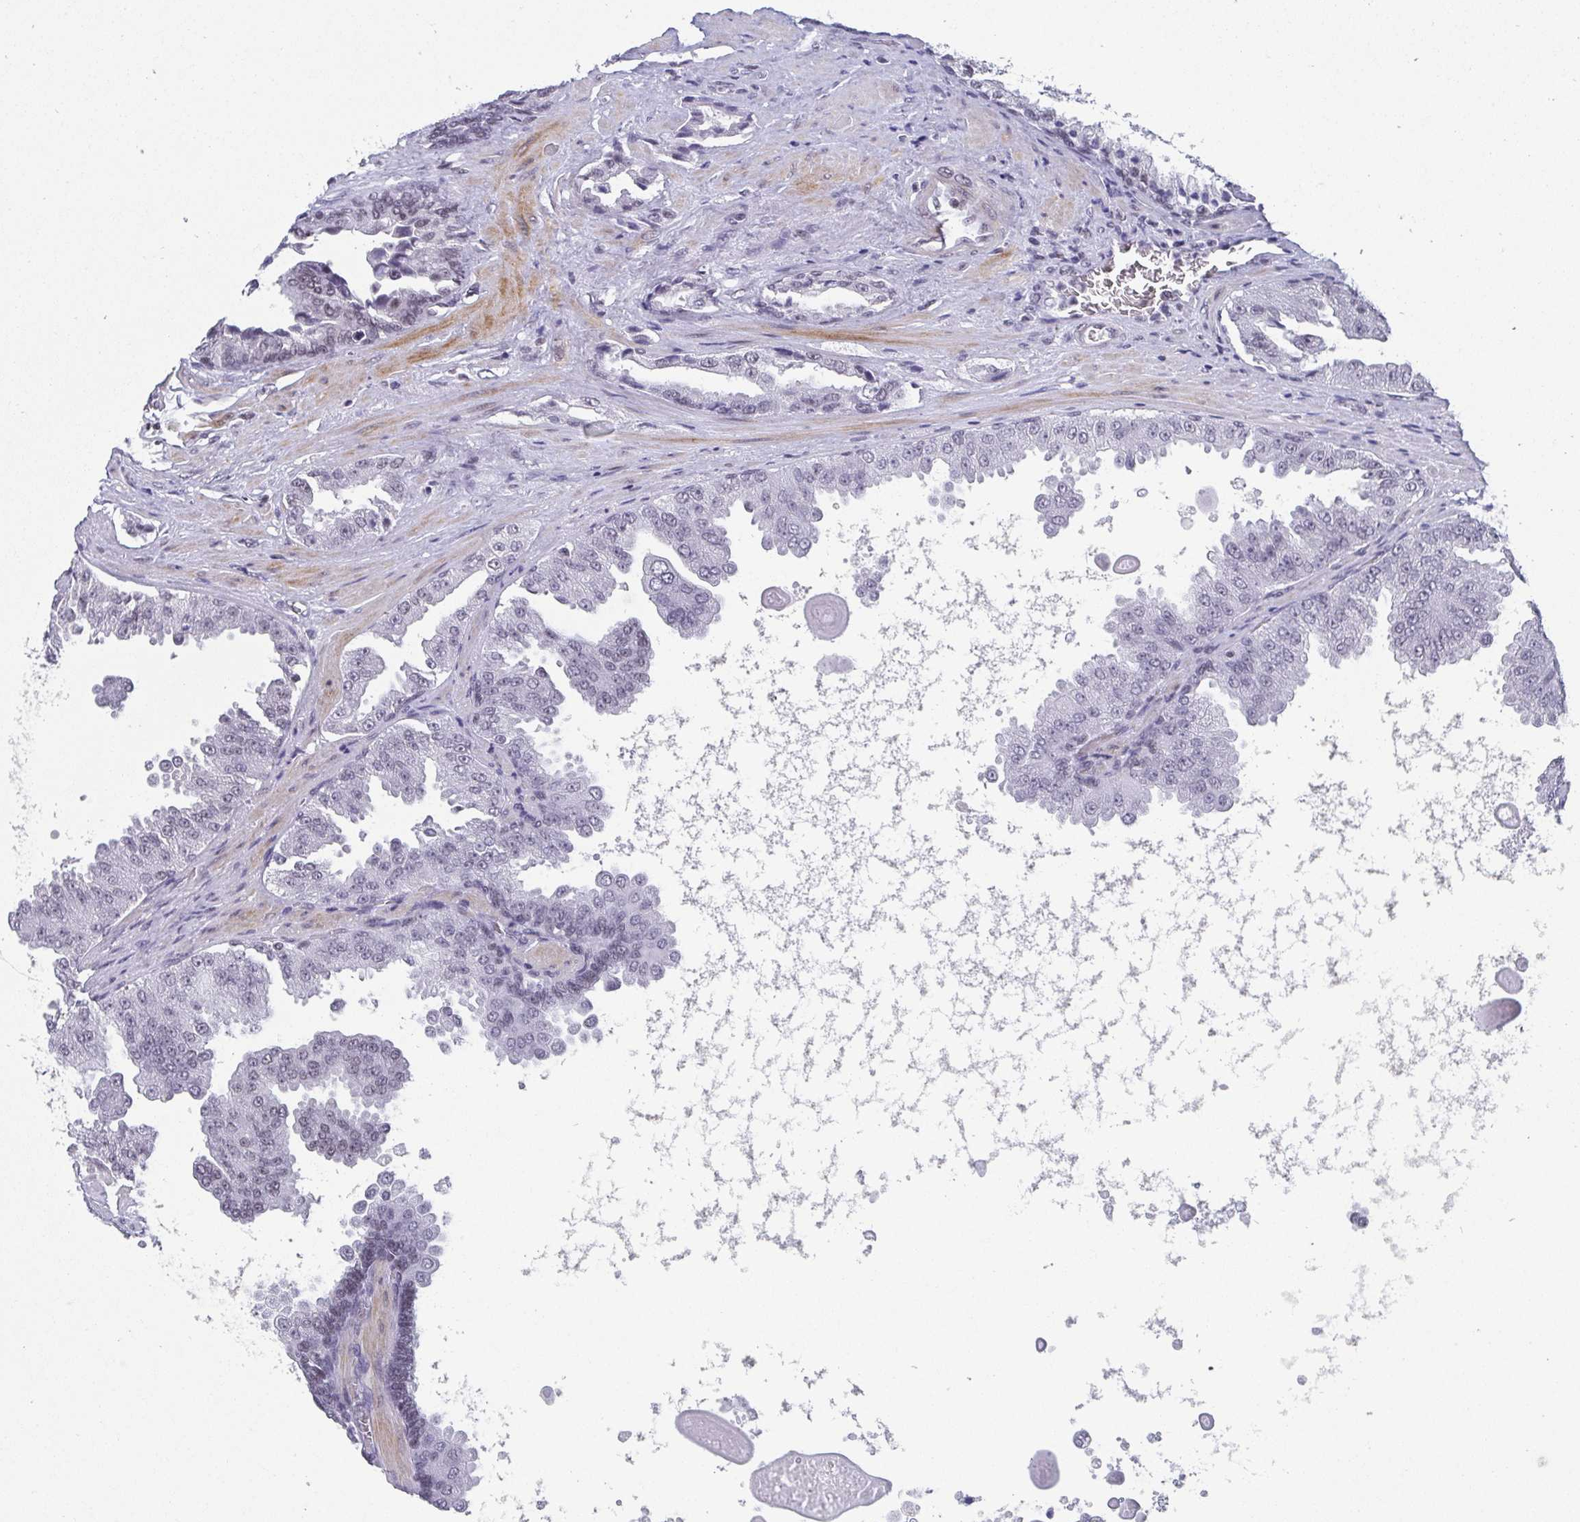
{"staining": {"intensity": "negative", "quantity": "none", "location": "none"}, "tissue": "prostate cancer", "cell_type": "Tumor cells", "image_type": "cancer", "snomed": [{"axis": "morphology", "description": "Adenocarcinoma, Low grade"}, {"axis": "topography", "description": "Prostate"}], "caption": "Human prostate low-grade adenocarcinoma stained for a protein using immunohistochemistry (IHC) demonstrates no expression in tumor cells.", "gene": "CTCF", "patient": {"sex": "male", "age": 67}}